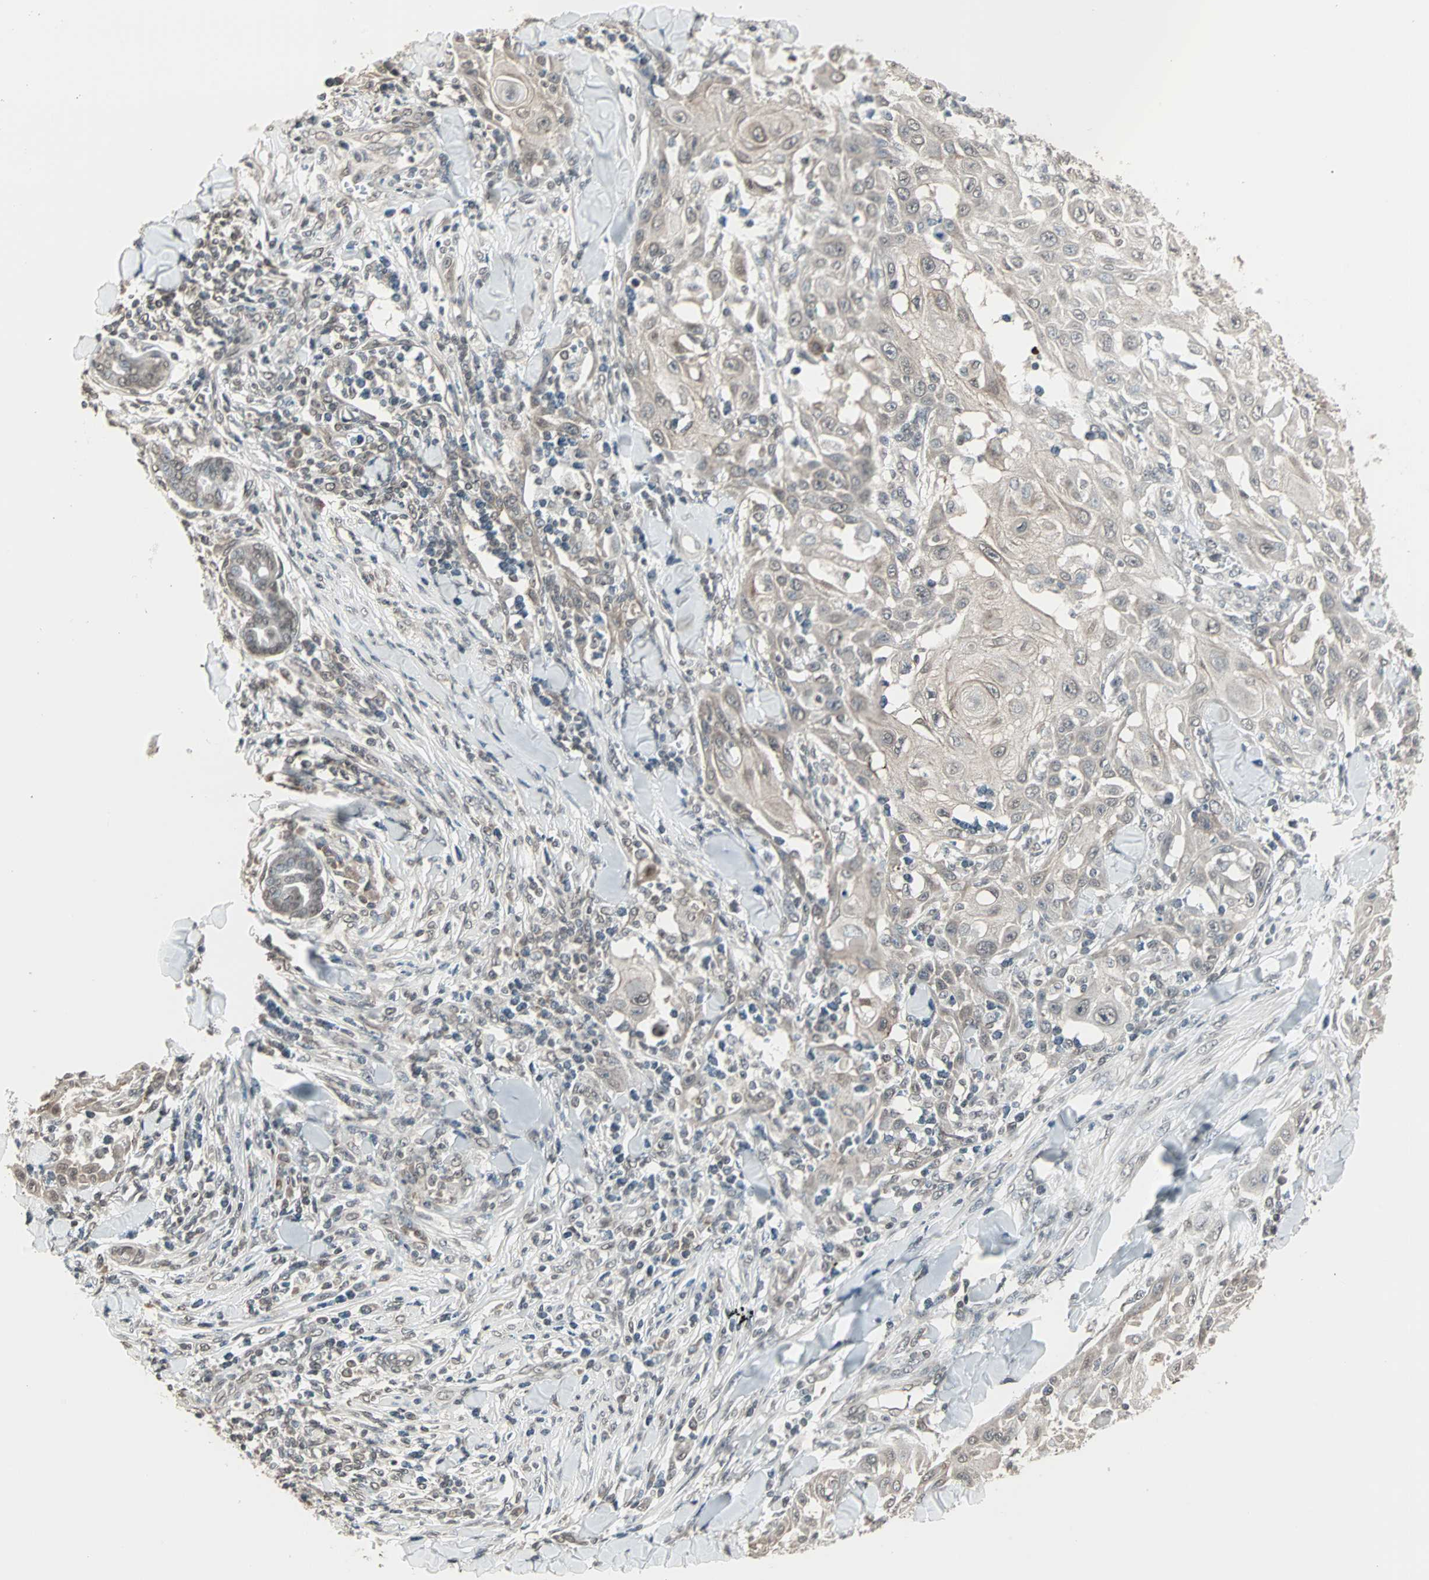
{"staining": {"intensity": "weak", "quantity": "25%-75%", "location": "cytoplasmic/membranous"}, "tissue": "skin cancer", "cell_type": "Tumor cells", "image_type": "cancer", "snomed": [{"axis": "morphology", "description": "Squamous cell carcinoma, NOS"}, {"axis": "topography", "description": "Skin"}], "caption": "Immunohistochemistry photomicrograph of neoplastic tissue: skin cancer (squamous cell carcinoma) stained using IHC demonstrates low levels of weak protein expression localized specifically in the cytoplasmic/membranous of tumor cells, appearing as a cytoplasmic/membranous brown color.", "gene": "CBLC", "patient": {"sex": "male", "age": 24}}